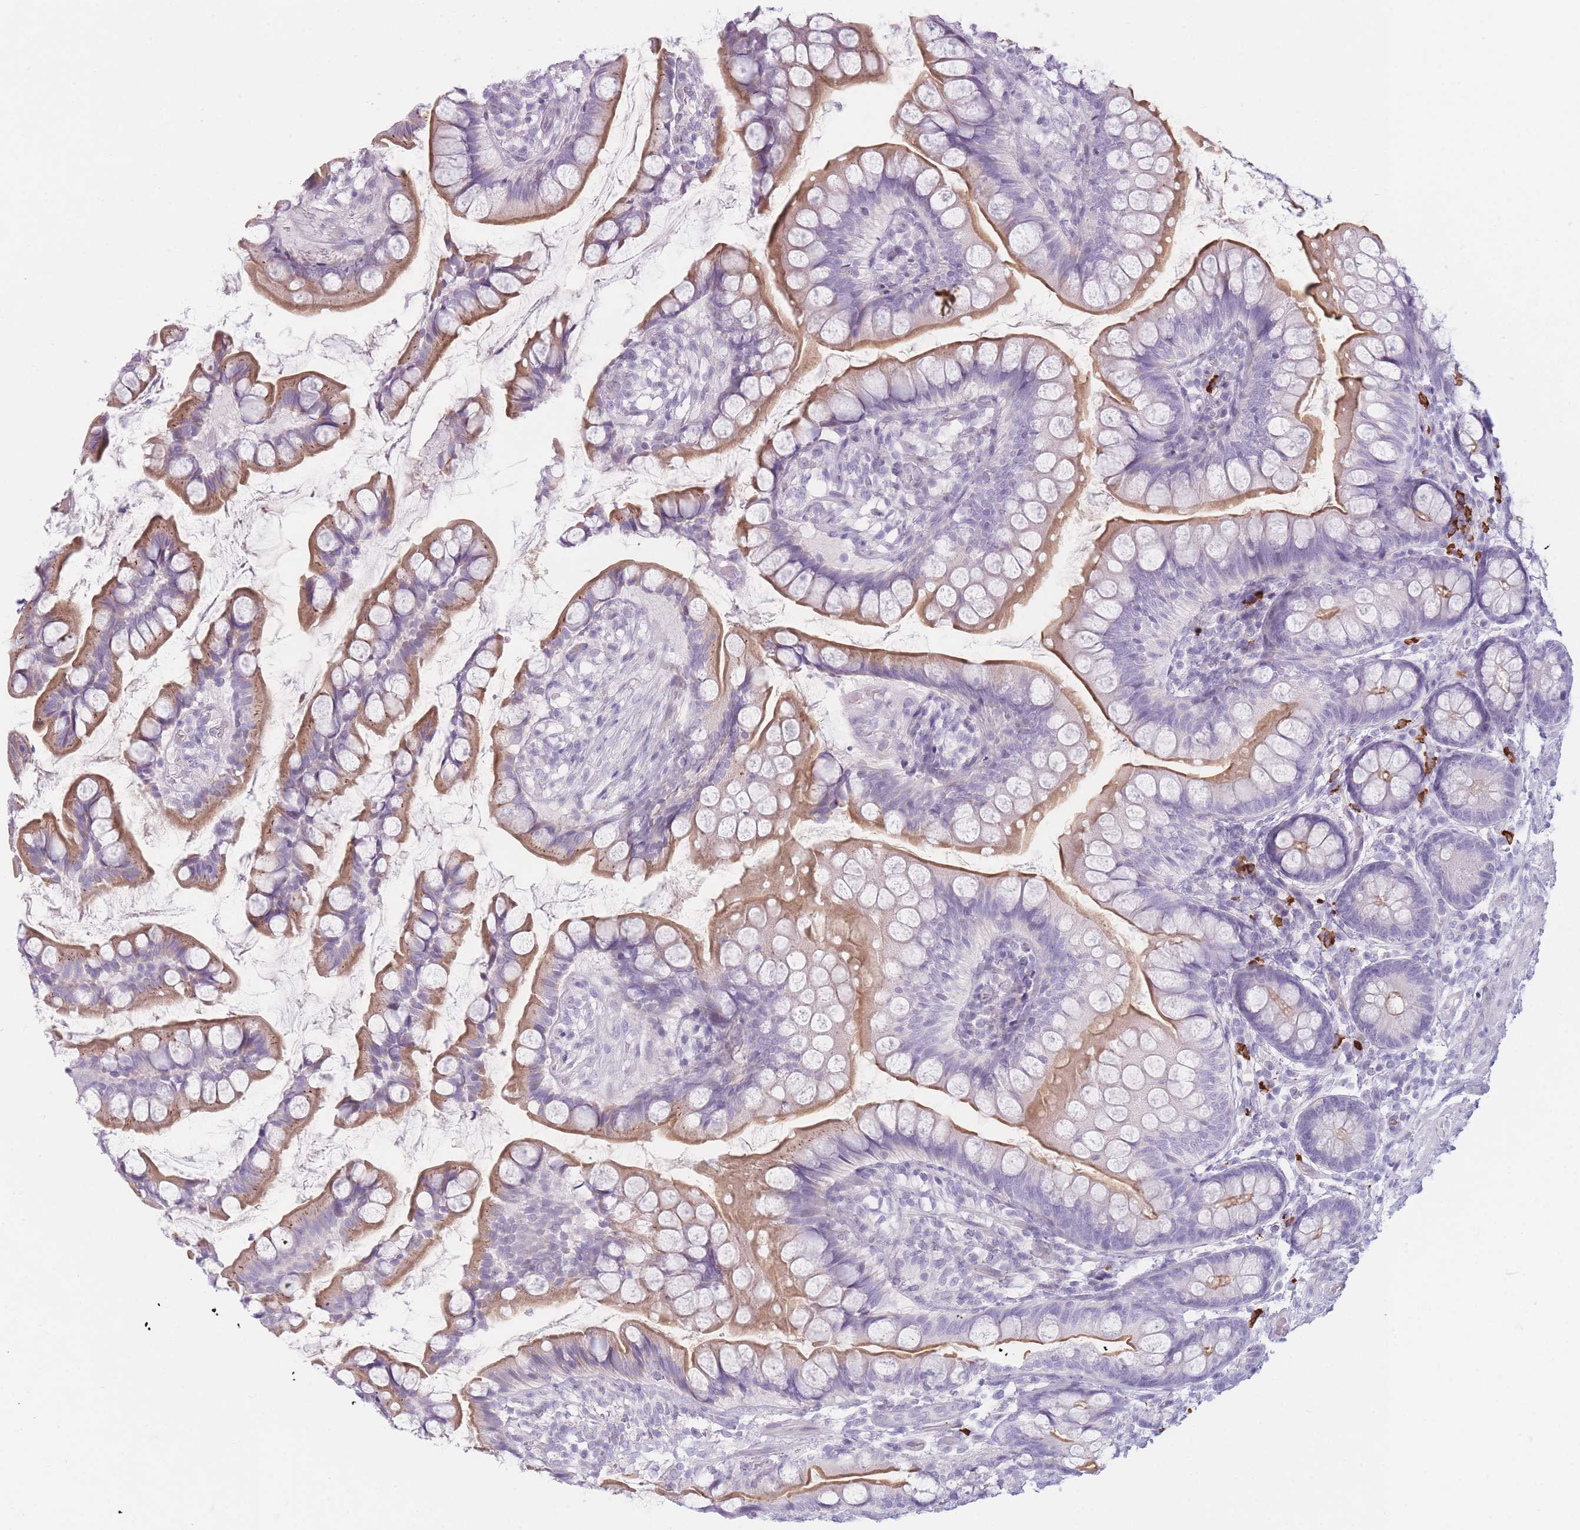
{"staining": {"intensity": "moderate", "quantity": "25%-75%", "location": "cytoplasmic/membranous"}, "tissue": "small intestine", "cell_type": "Glandular cells", "image_type": "normal", "snomed": [{"axis": "morphology", "description": "Normal tissue, NOS"}, {"axis": "topography", "description": "Small intestine"}], "caption": "The image demonstrates immunohistochemical staining of unremarkable small intestine. There is moderate cytoplasmic/membranous staining is identified in approximately 25%-75% of glandular cells. (DAB IHC with brightfield microscopy, high magnification).", "gene": "PLEKHG2", "patient": {"sex": "male", "age": 70}}